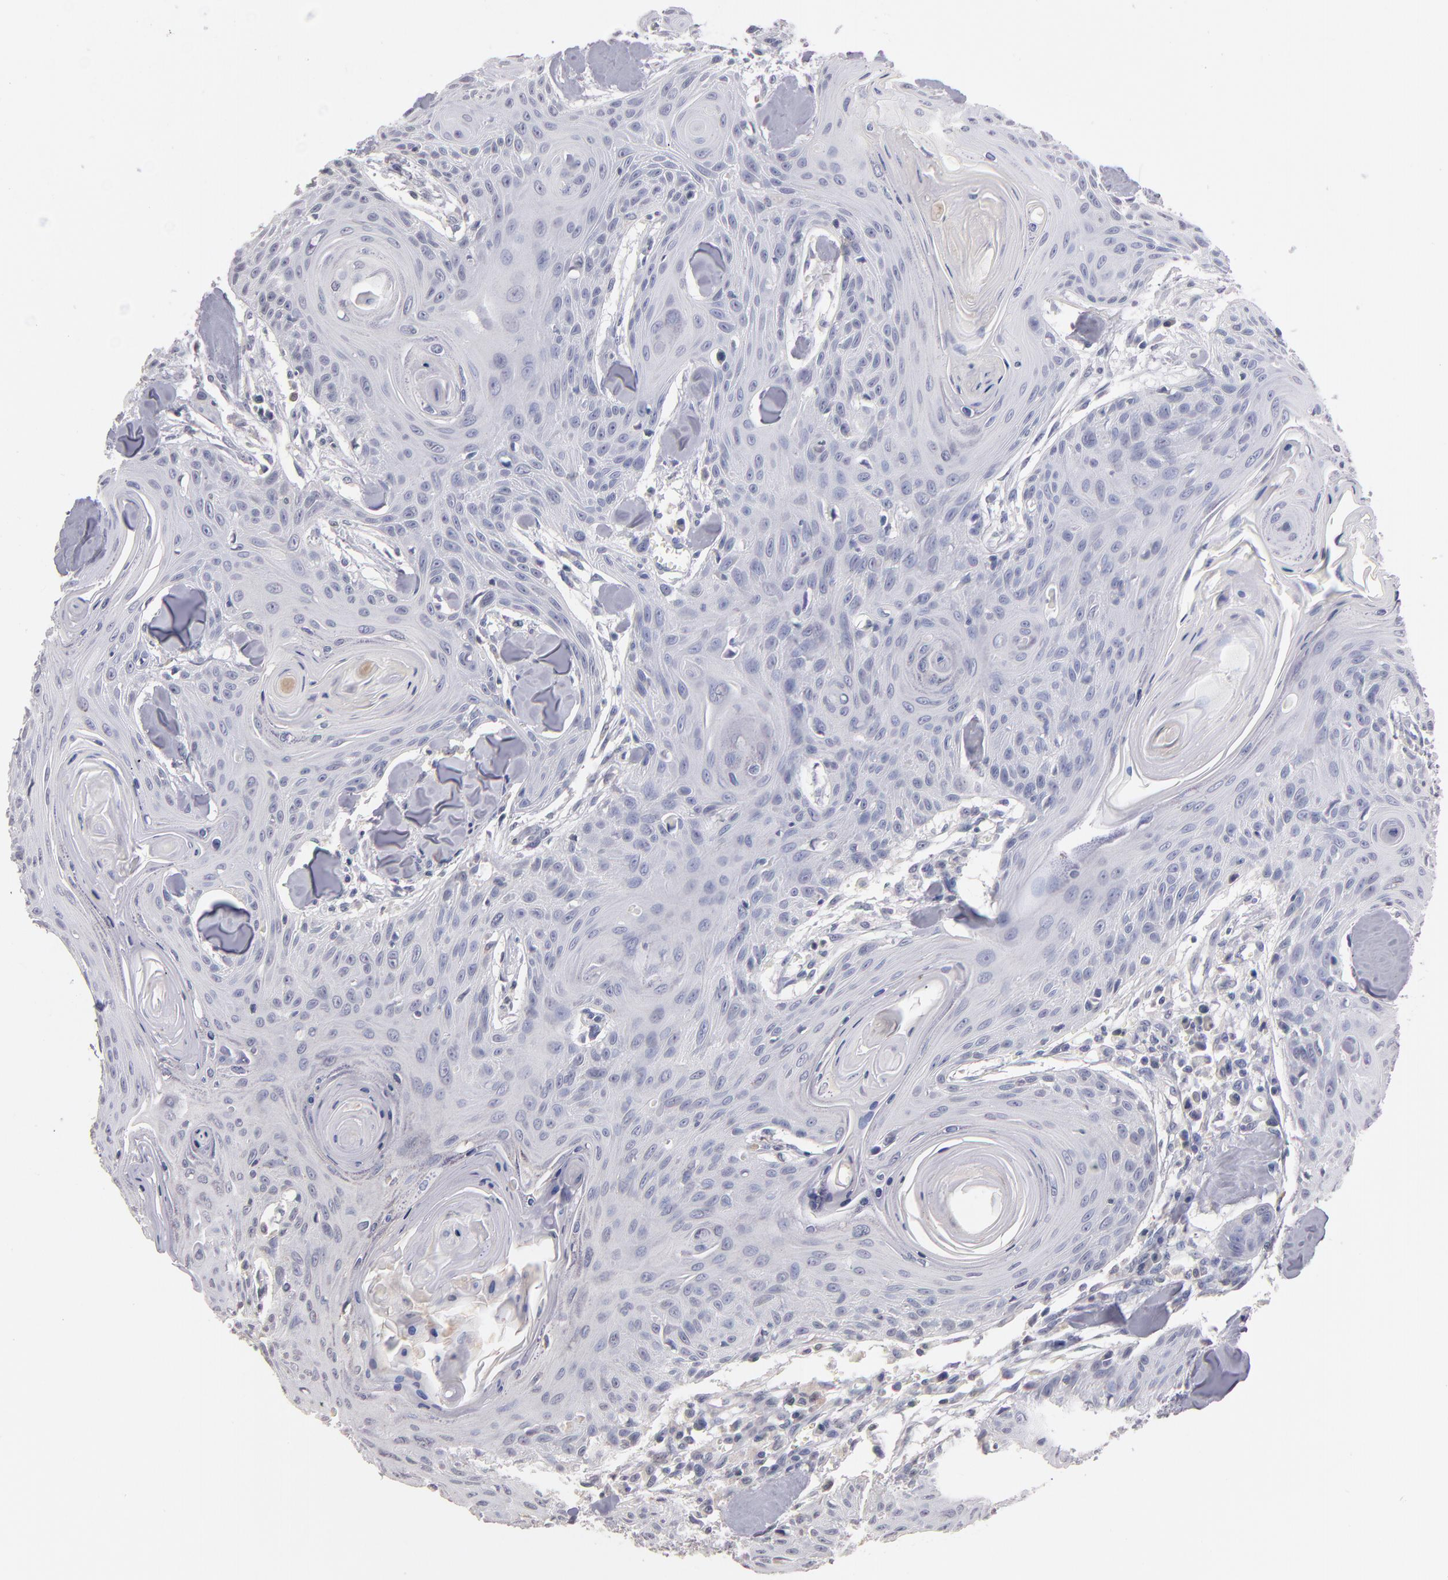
{"staining": {"intensity": "negative", "quantity": "none", "location": "none"}, "tissue": "head and neck cancer", "cell_type": "Tumor cells", "image_type": "cancer", "snomed": [{"axis": "morphology", "description": "Squamous cell carcinoma, NOS"}, {"axis": "morphology", "description": "Squamous cell carcinoma, metastatic, NOS"}, {"axis": "topography", "description": "Lymph node"}, {"axis": "topography", "description": "Salivary gland"}, {"axis": "topography", "description": "Head-Neck"}], "caption": "A micrograph of squamous cell carcinoma (head and neck) stained for a protein shows no brown staining in tumor cells.", "gene": "SOX10", "patient": {"sex": "female", "age": 74}}